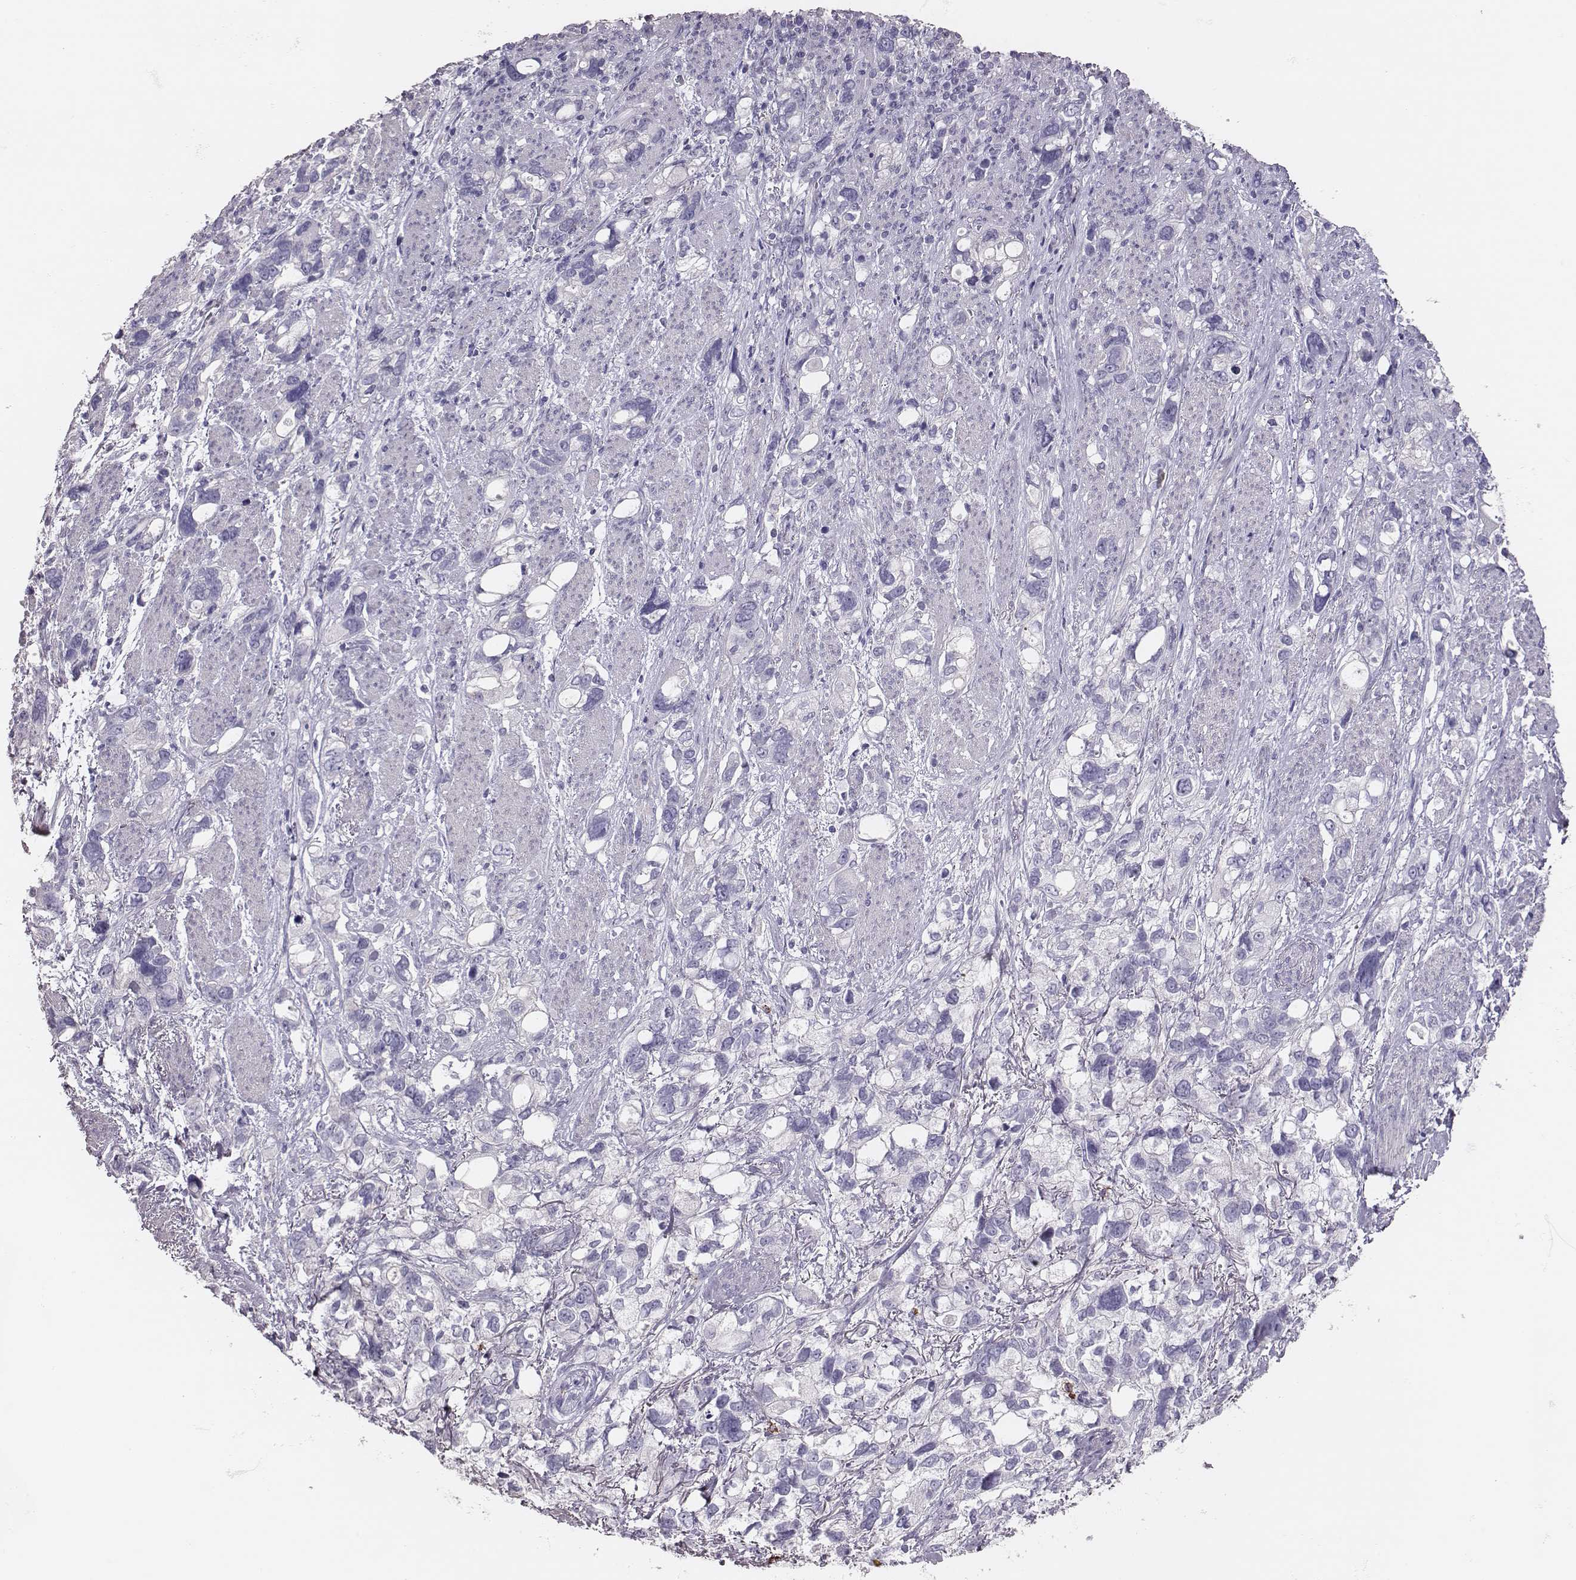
{"staining": {"intensity": "negative", "quantity": "none", "location": "none"}, "tissue": "stomach cancer", "cell_type": "Tumor cells", "image_type": "cancer", "snomed": [{"axis": "morphology", "description": "Adenocarcinoma, NOS"}, {"axis": "topography", "description": "Stomach, upper"}], "caption": "Immunohistochemistry of human stomach adenocarcinoma shows no positivity in tumor cells.", "gene": "P2RY10", "patient": {"sex": "female", "age": 81}}